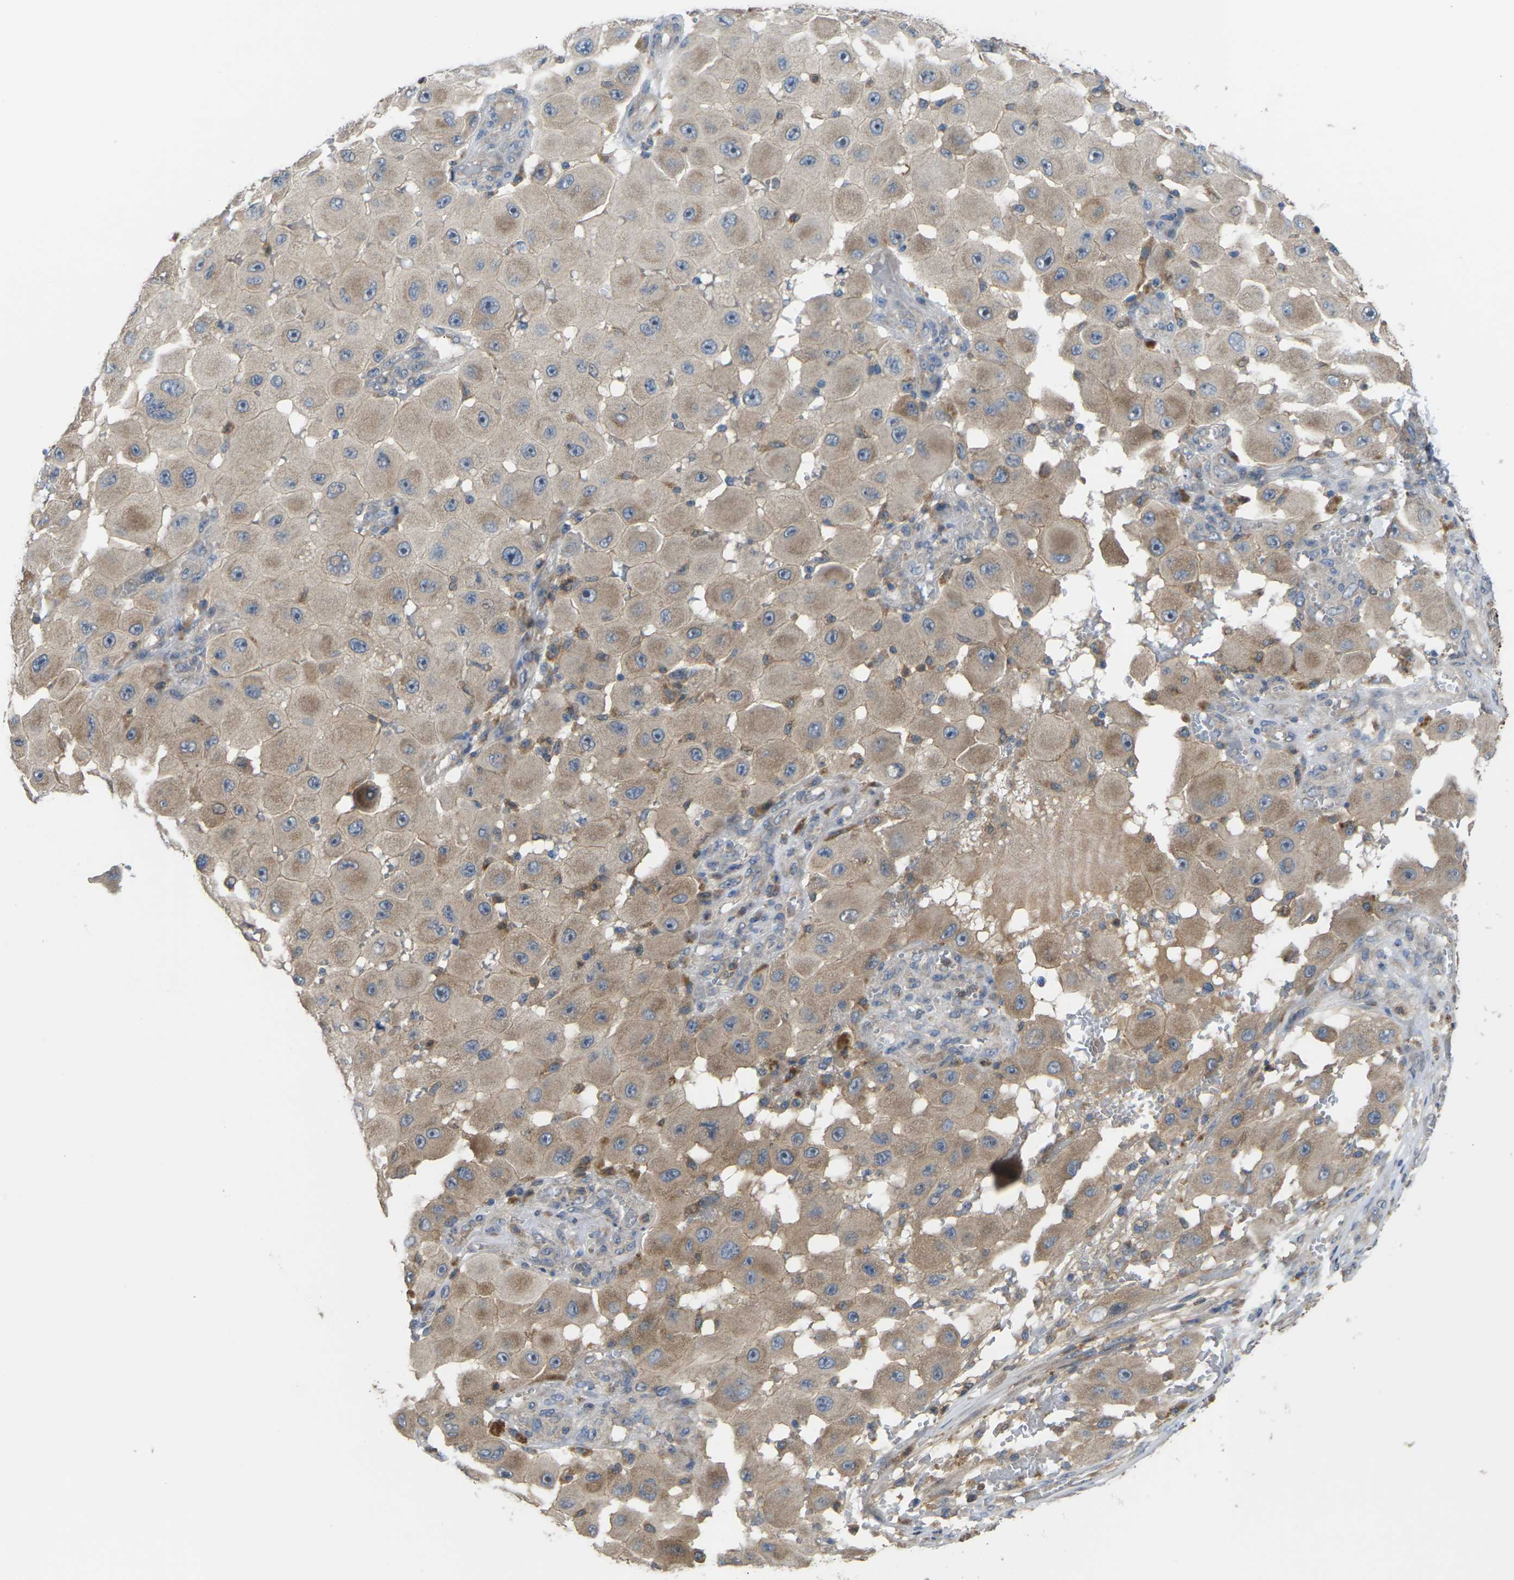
{"staining": {"intensity": "weak", "quantity": "25%-75%", "location": "cytoplasmic/membranous"}, "tissue": "melanoma", "cell_type": "Tumor cells", "image_type": "cancer", "snomed": [{"axis": "morphology", "description": "Malignant melanoma, NOS"}, {"axis": "topography", "description": "Skin"}], "caption": "Weak cytoplasmic/membranous staining is identified in about 25%-75% of tumor cells in melanoma.", "gene": "TIAM1", "patient": {"sex": "female", "age": 81}}